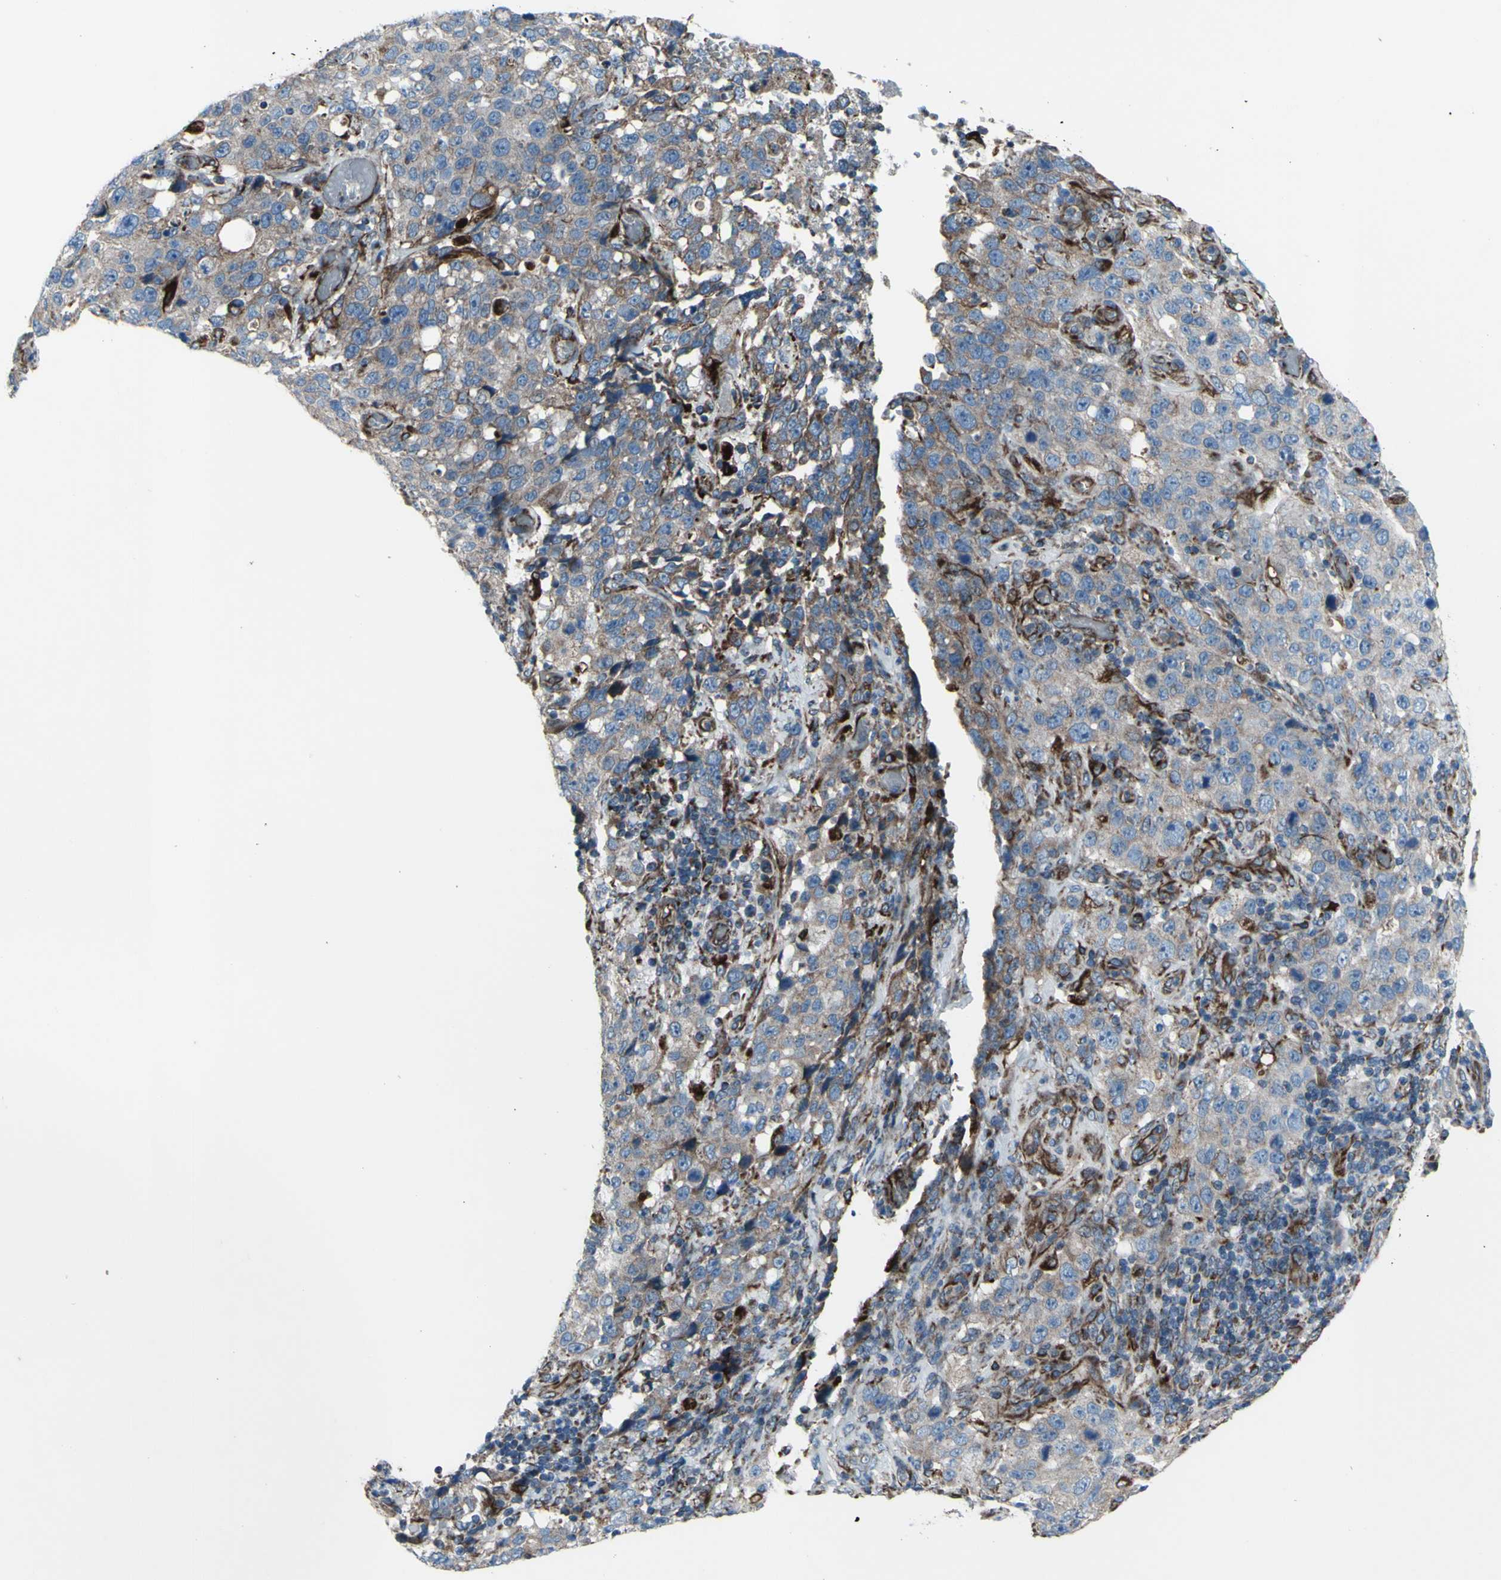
{"staining": {"intensity": "weak", "quantity": "25%-75%", "location": "cytoplasmic/membranous"}, "tissue": "stomach cancer", "cell_type": "Tumor cells", "image_type": "cancer", "snomed": [{"axis": "morphology", "description": "Normal tissue, NOS"}, {"axis": "morphology", "description": "Adenocarcinoma, NOS"}, {"axis": "topography", "description": "Stomach"}], "caption": "Protein expression analysis of human adenocarcinoma (stomach) reveals weak cytoplasmic/membranous staining in about 25%-75% of tumor cells.", "gene": "EMC7", "patient": {"sex": "male", "age": 48}}